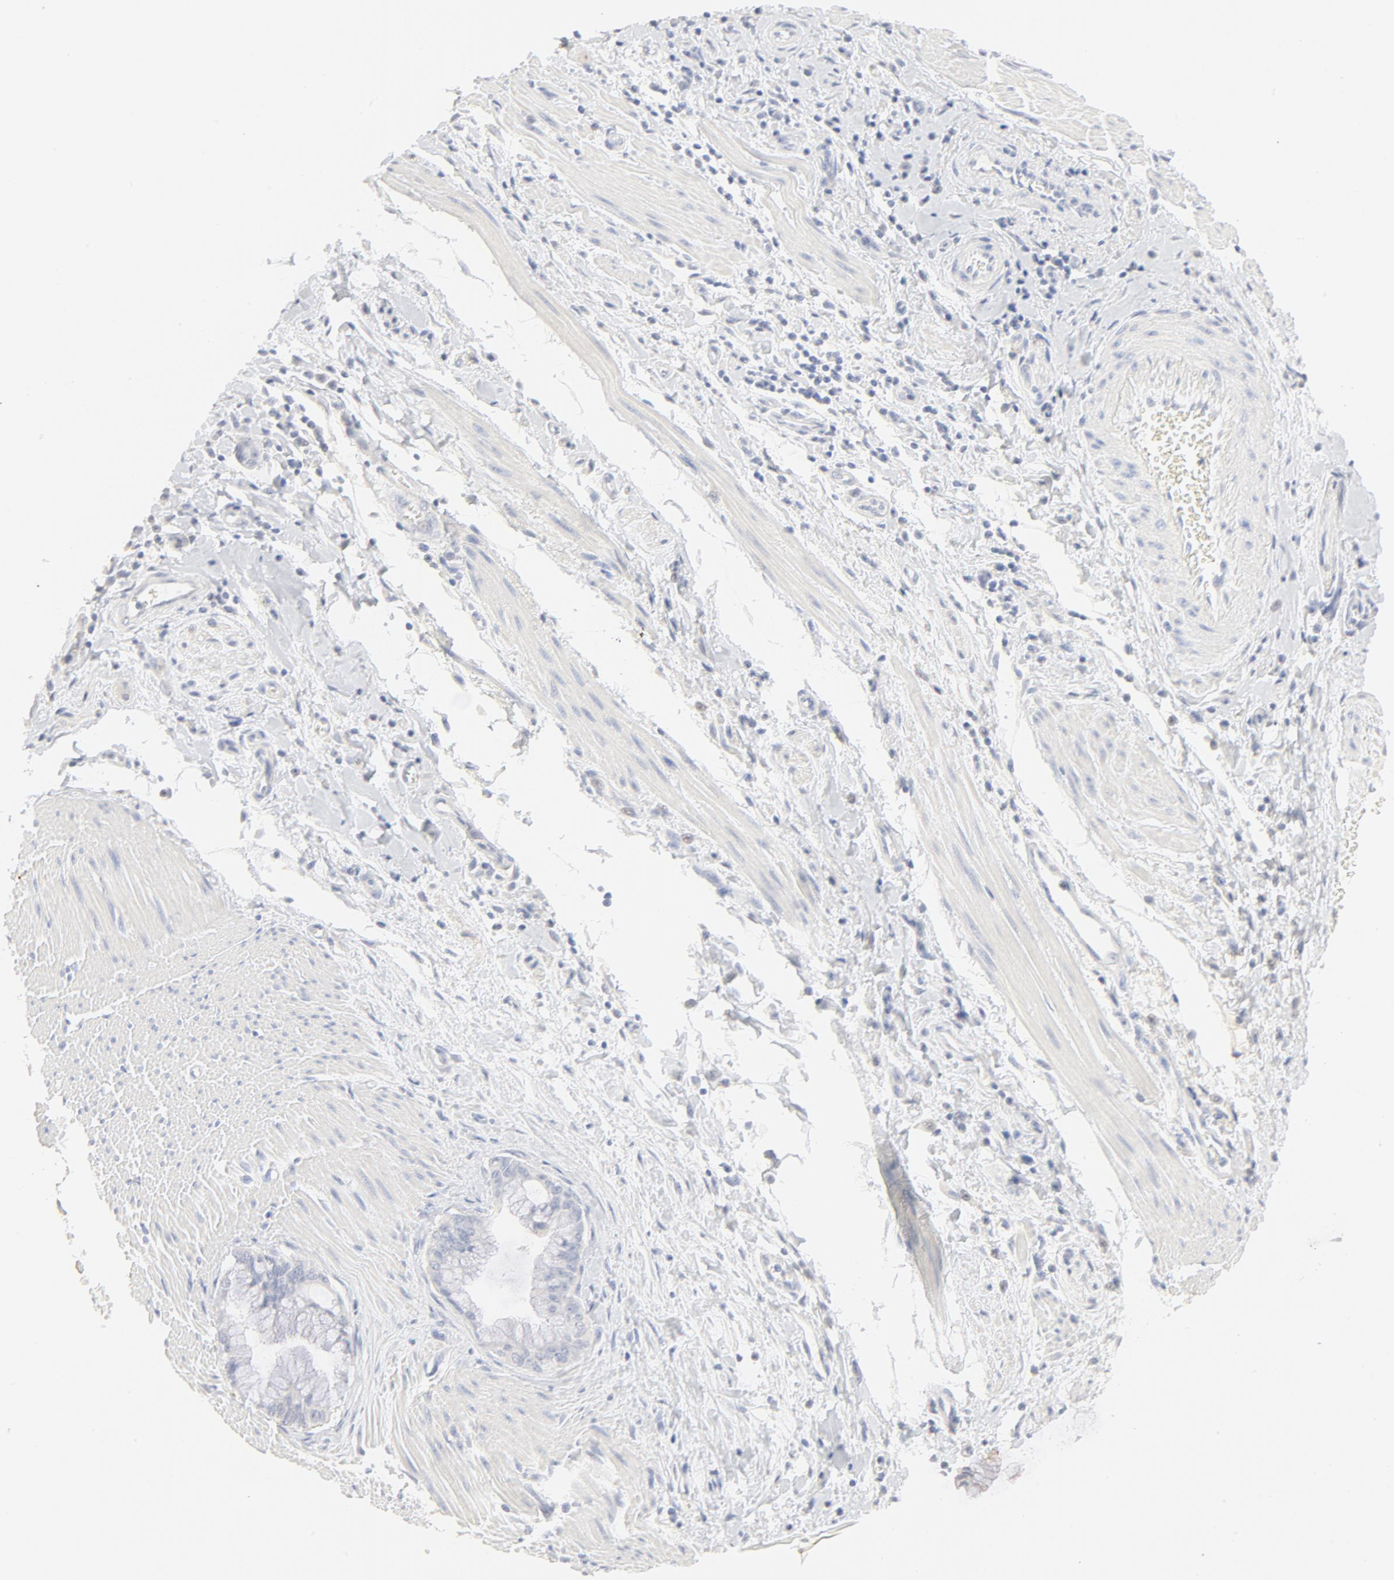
{"staining": {"intensity": "moderate", "quantity": "<25%", "location": "cytoplasmic/membranous"}, "tissue": "pancreatic cancer", "cell_type": "Tumor cells", "image_type": "cancer", "snomed": [{"axis": "morphology", "description": "Adenocarcinoma, NOS"}, {"axis": "topography", "description": "Pancreas"}], "caption": "Tumor cells demonstrate moderate cytoplasmic/membranous positivity in about <25% of cells in pancreatic adenocarcinoma. (DAB (3,3'-diaminobenzidine) = brown stain, brightfield microscopy at high magnification).", "gene": "FCGBP", "patient": {"sex": "male", "age": 59}}